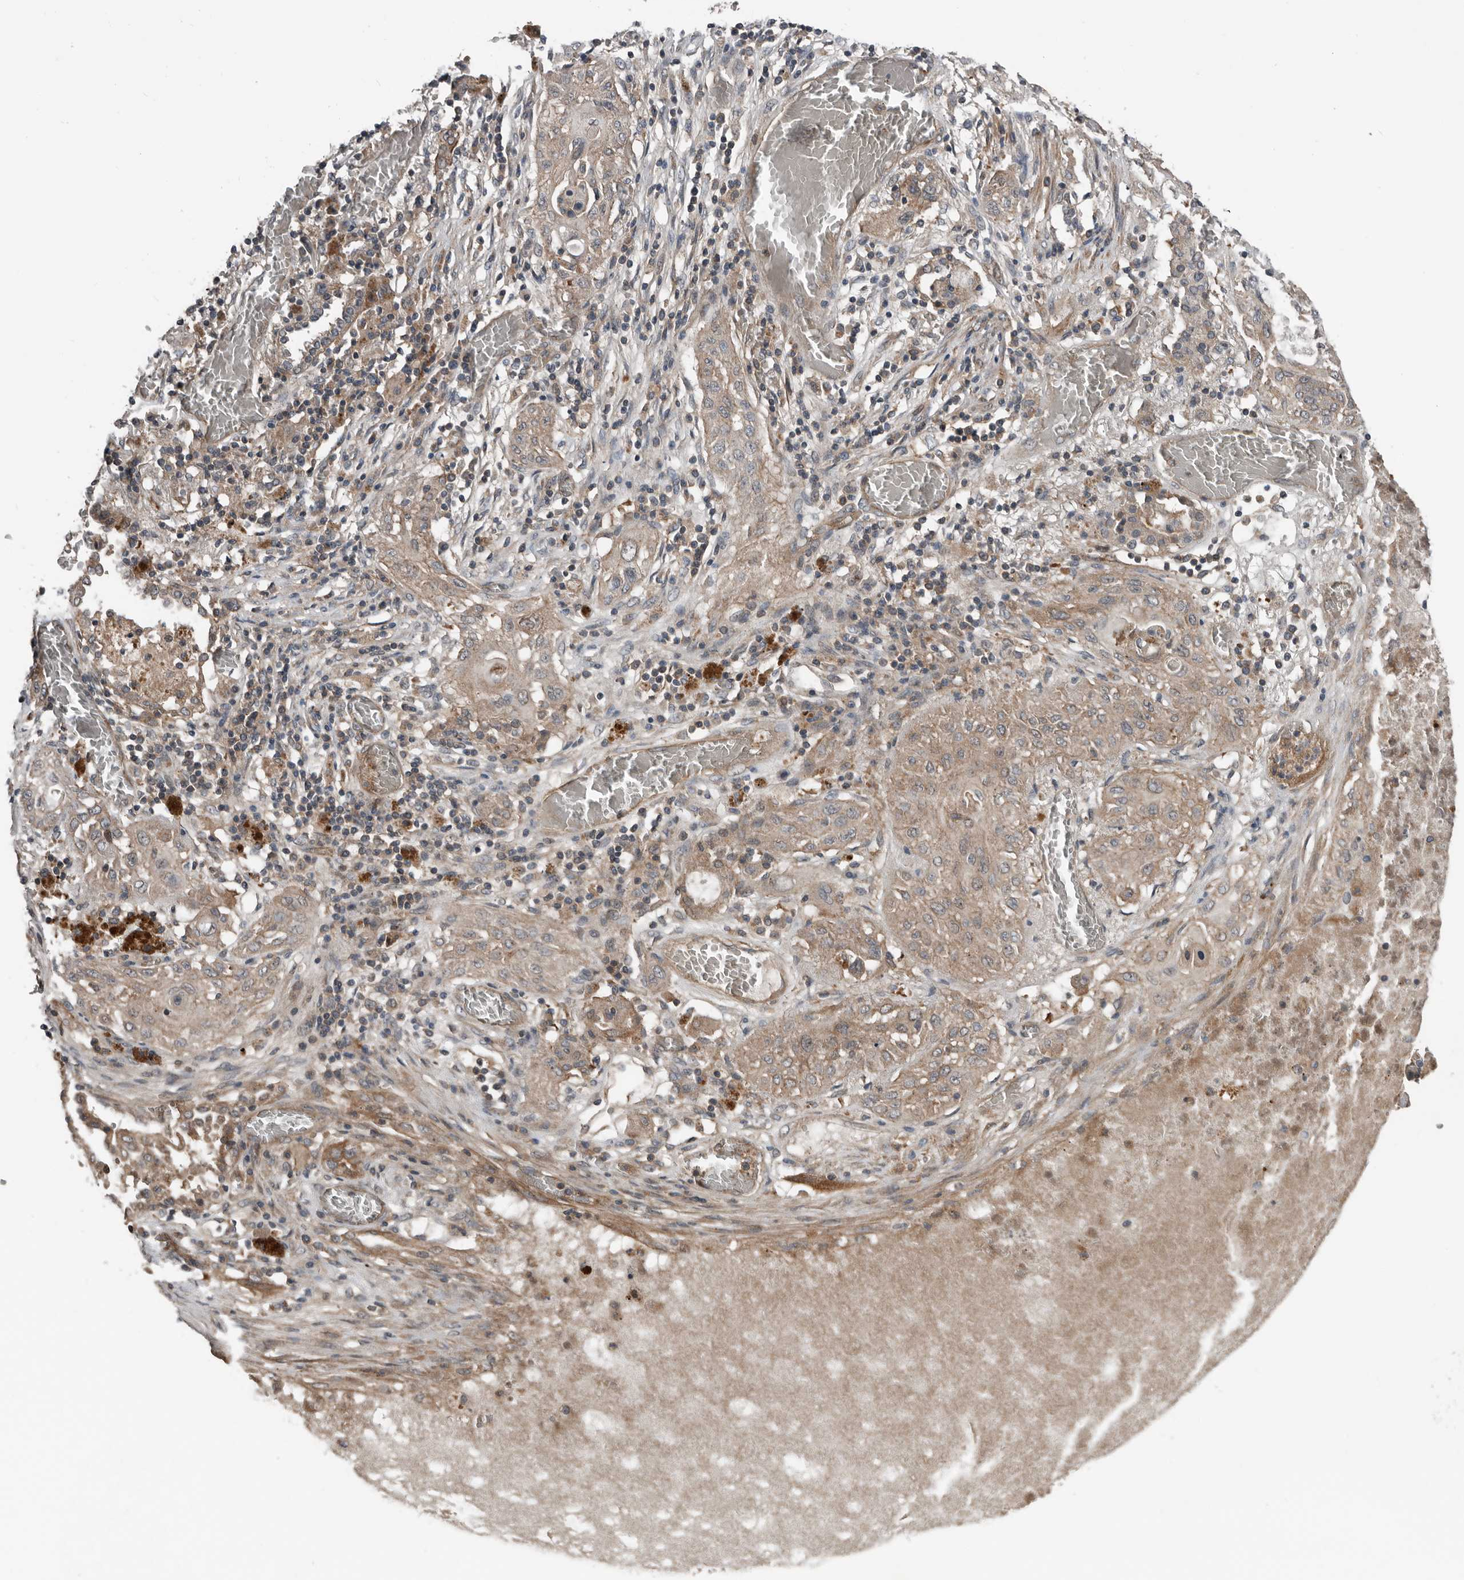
{"staining": {"intensity": "weak", "quantity": ">75%", "location": "cytoplasmic/membranous"}, "tissue": "lung cancer", "cell_type": "Tumor cells", "image_type": "cancer", "snomed": [{"axis": "morphology", "description": "Squamous cell carcinoma, NOS"}, {"axis": "topography", "description": "Lung"}], "caption": "Weak cytoplasmic/membranous expression for a protein is identified in approximately >75% of tumor cells of lung squamous cell carcinoma using immunohistochemistry (IHC).", "gene": "DNAJB4", "patient": {"sex": "female", "age": 47}}